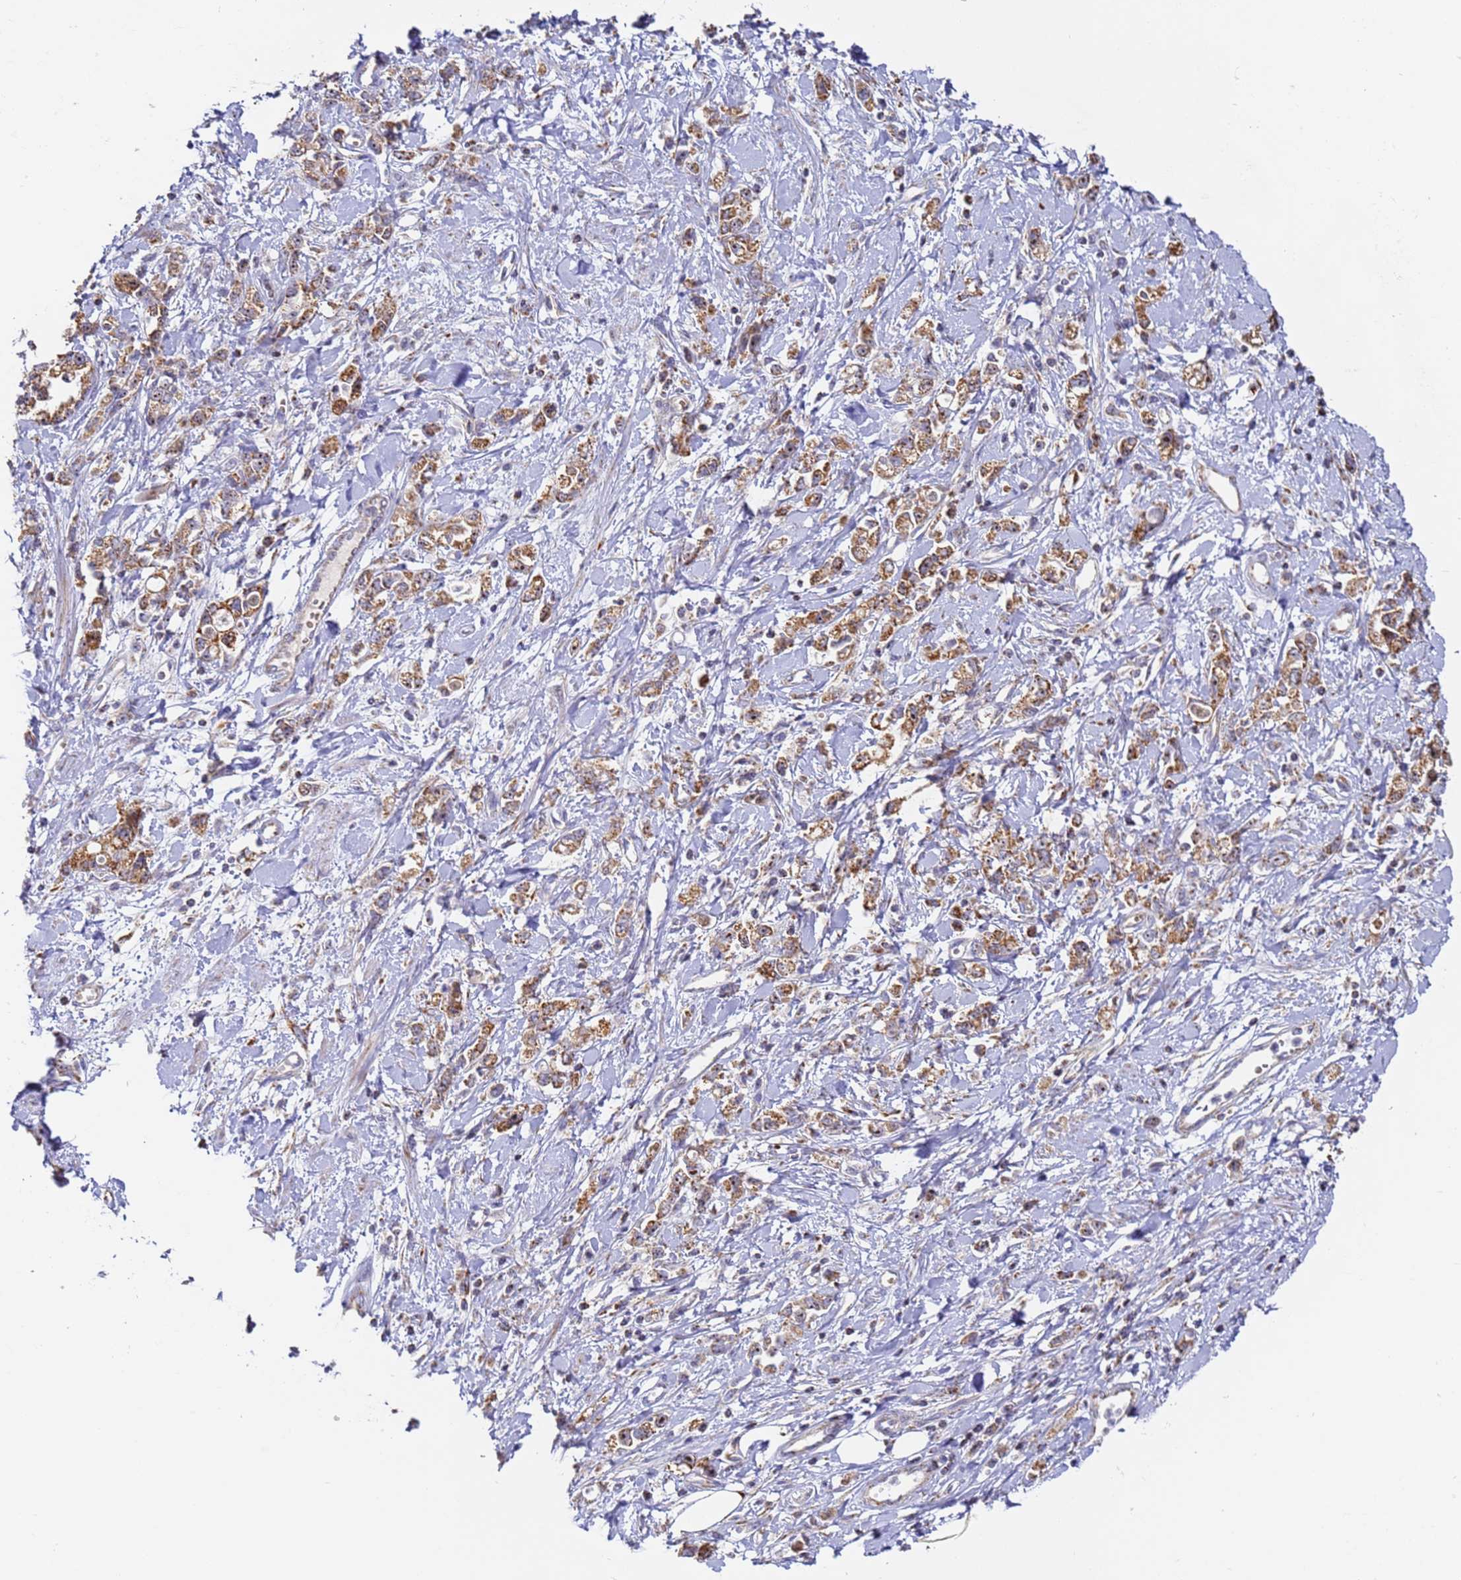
{"staining": {"intensity": "moderate", "quantity": ">75%", "location": "cytoplasmic/membranous"}, "tissue": "stomach cancer", "cell_type": "Tumor cells", "image_type": "cancer", "snomed": [{"axis": "morphology", "description": "Adenocarcinoma, NOS"}, {"axis": "topography", "description": "Stomach"}], "caption": "Stomach cancer was stained to show a protein in brown. There is medium levels of moderate cytoplasmic/membranous positivity in about >75% of tumor cells.", "gene": "FRG2C", "patient": {"sex": "female", "age": 76}}